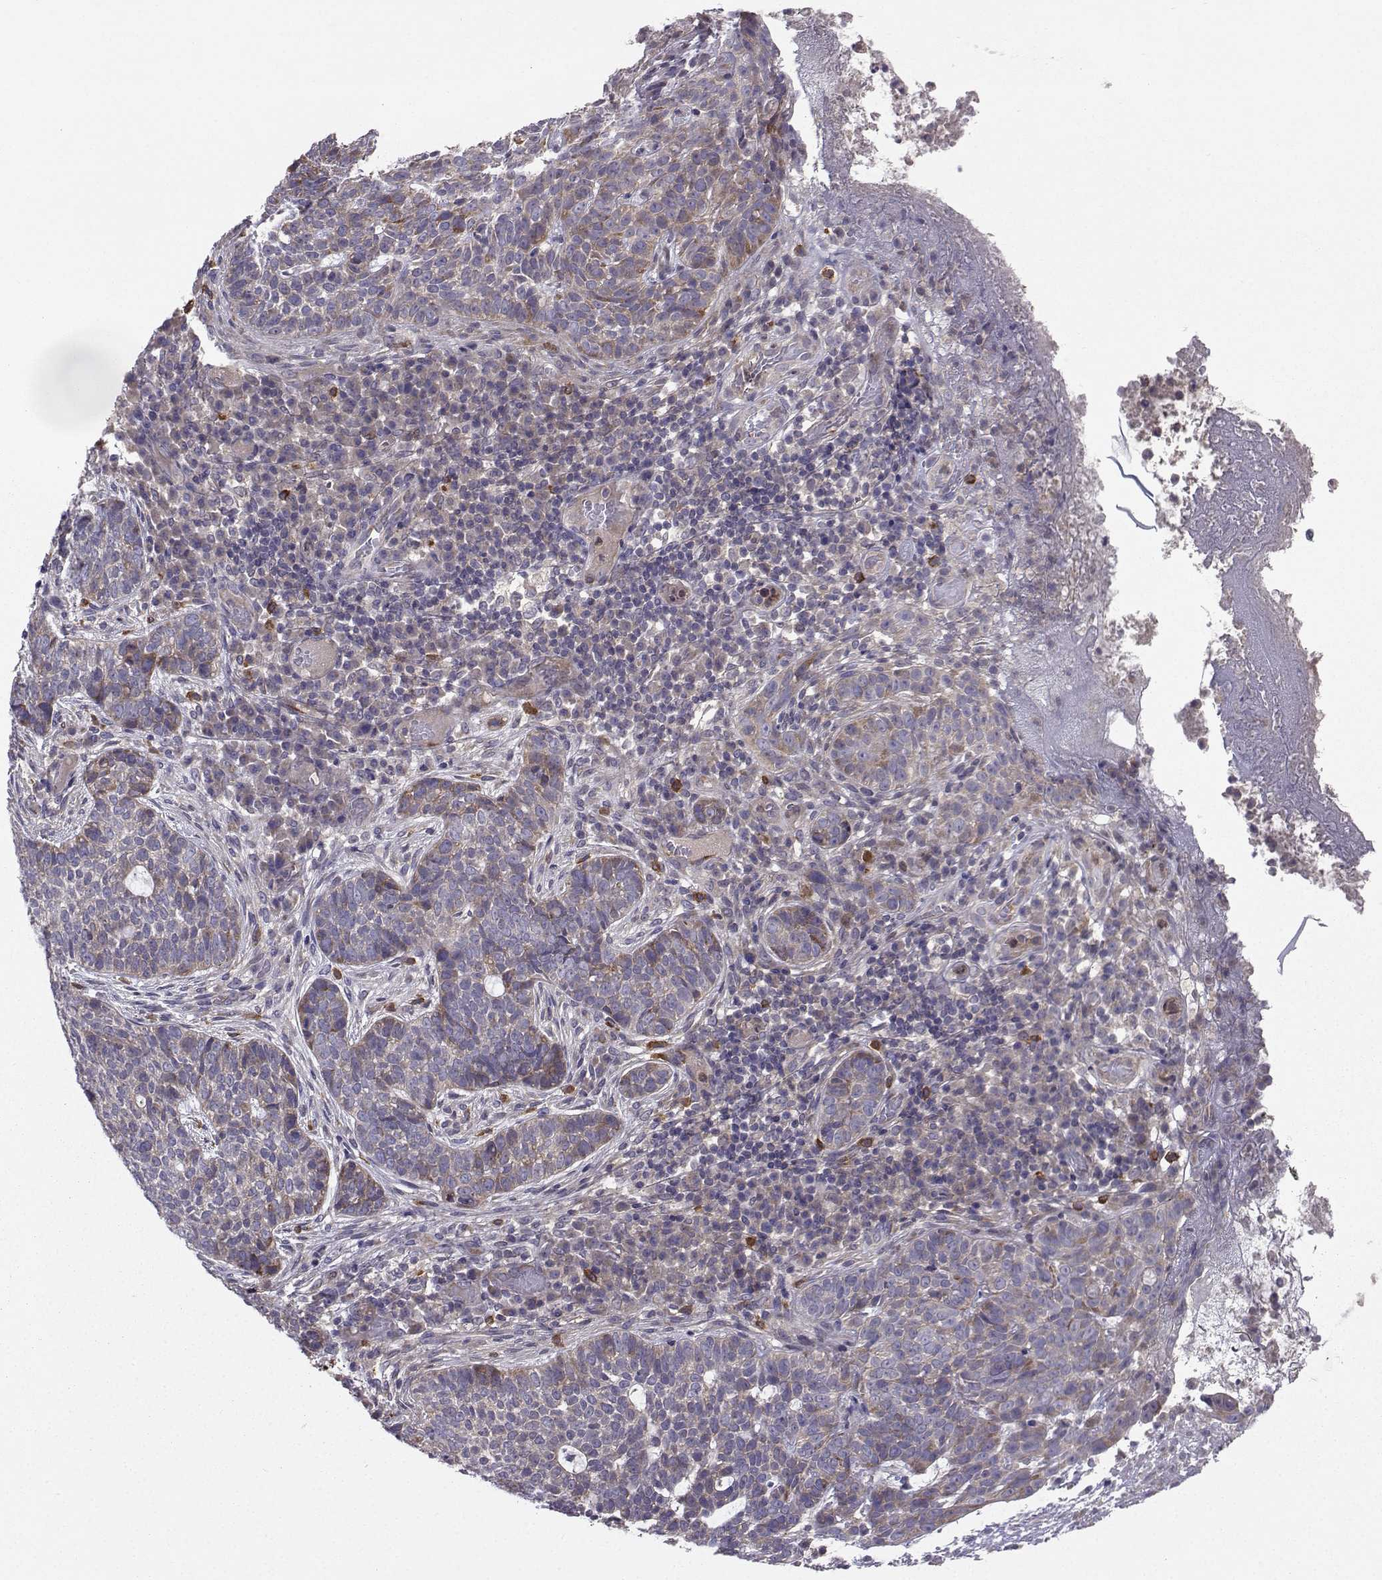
{"staining": {"intensity": "moderate", "quantity": "<25%", "location": "cytoplasmic/membranous"}, "tissue": "skin cancer", "cell_type": "Tumor cells", "image_type": "cancer", "snomed": [{"axis": "morphology", "description": "Basal cell carcinoma"}, {"axis": "topography", "description": "Skin"}], "caption": "The image reveals immunohistochemical staining of skin cancer. There is moderate cytoplasmic/membranous staining is identified in approximately <25% of tumor cells. (Brightfield microscopy of DAB IHC at high magnification).", "gene": "STXBP5", "patient": {"sex": "female", "age": 69}}